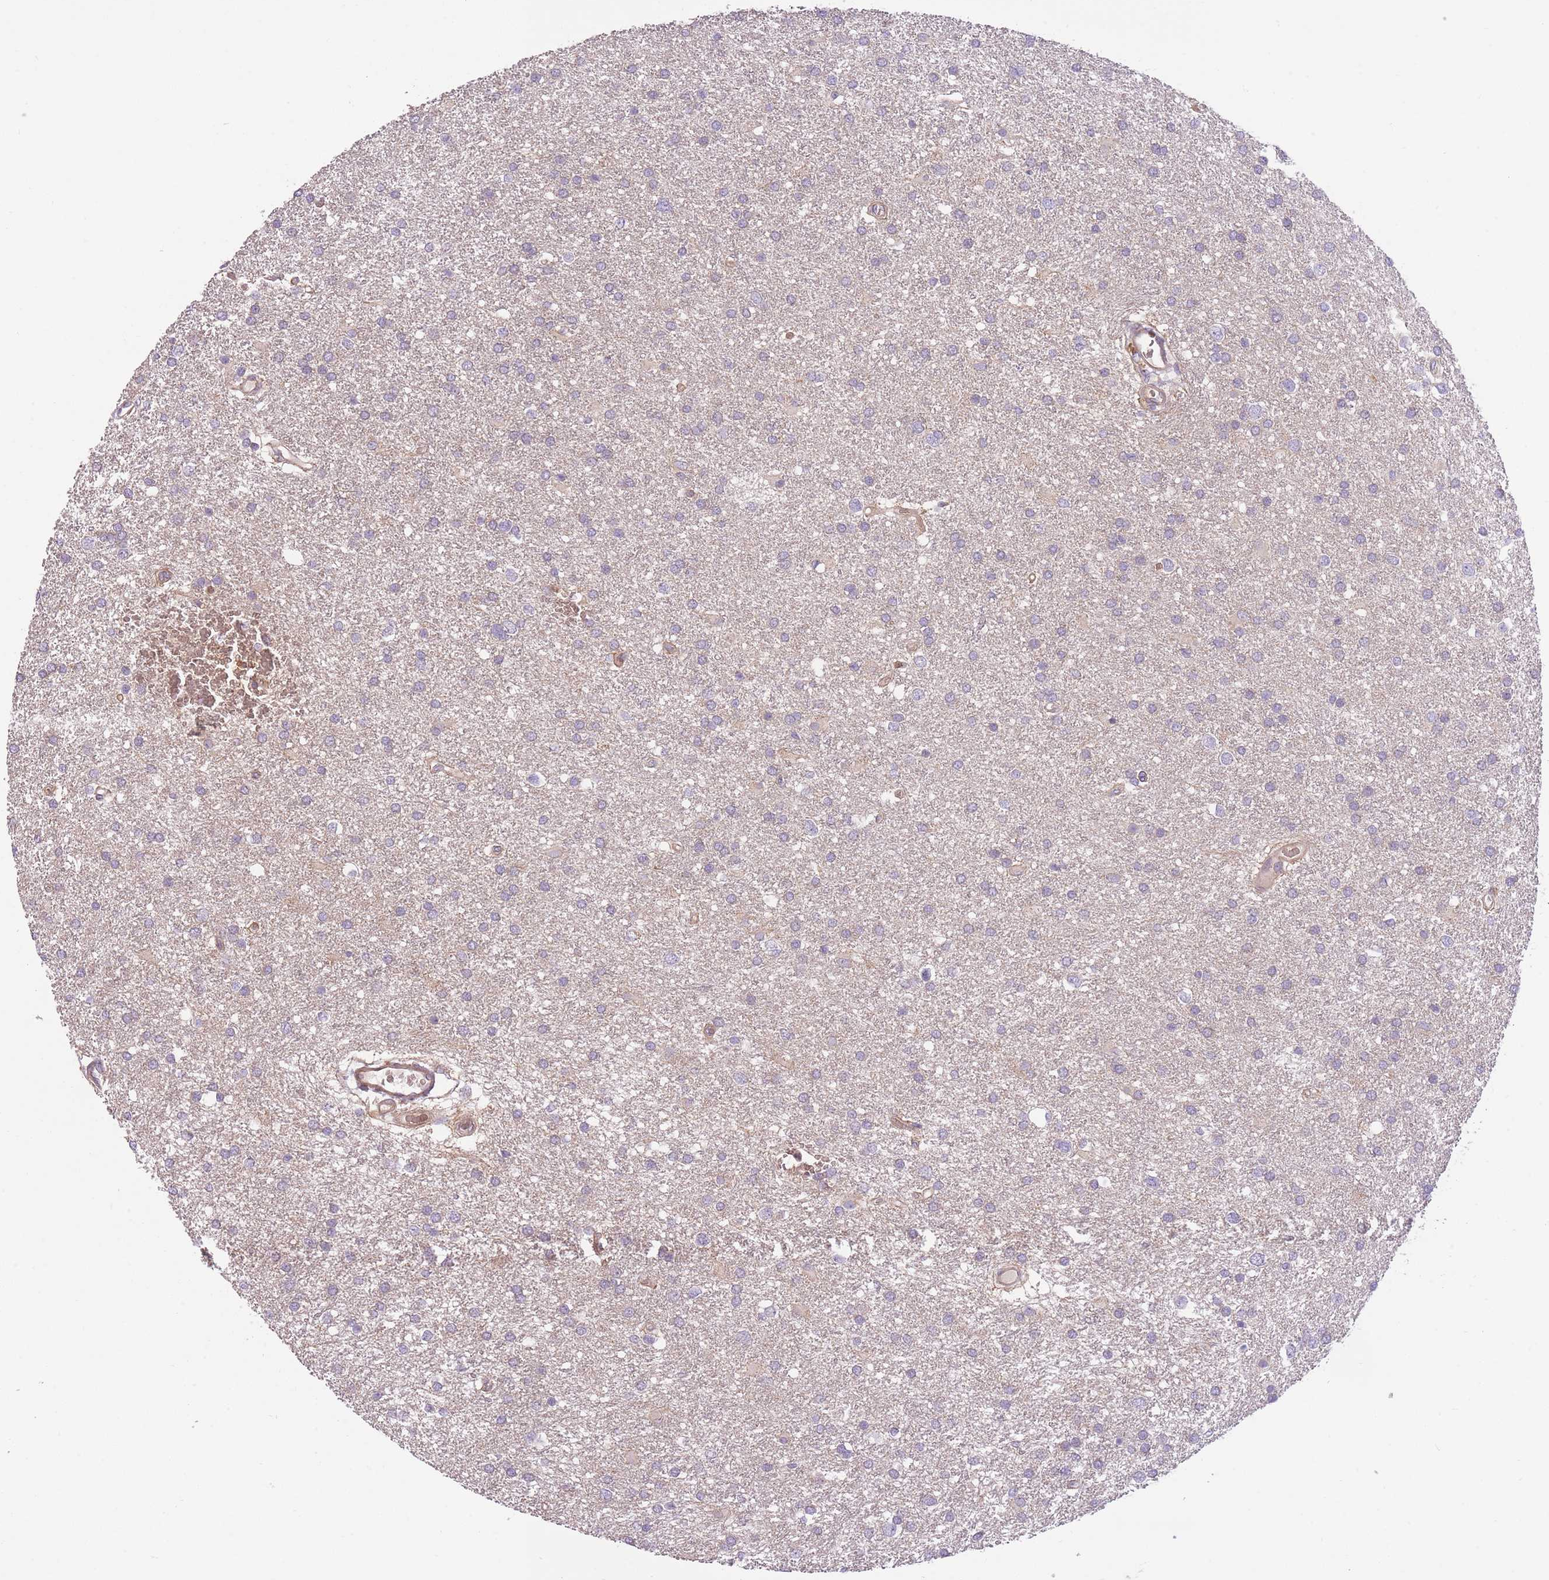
{"staining": {"intensity": "negative", "quantity": "none", "location": "none"}, "tissue": "glioma", "cell_type": "Tumor cells", "image_type": "cancer", "snomed": [{"axis": "morphology", "description": "Glioma, malignant, Low grade"}, {"axis": "topography", "description": "Brain"}], "caption": "The photomicrograph reveals no staining of tumor cells in glioma.", "gene": "REV1", "patient": {"sex": "female", "age": 32}}